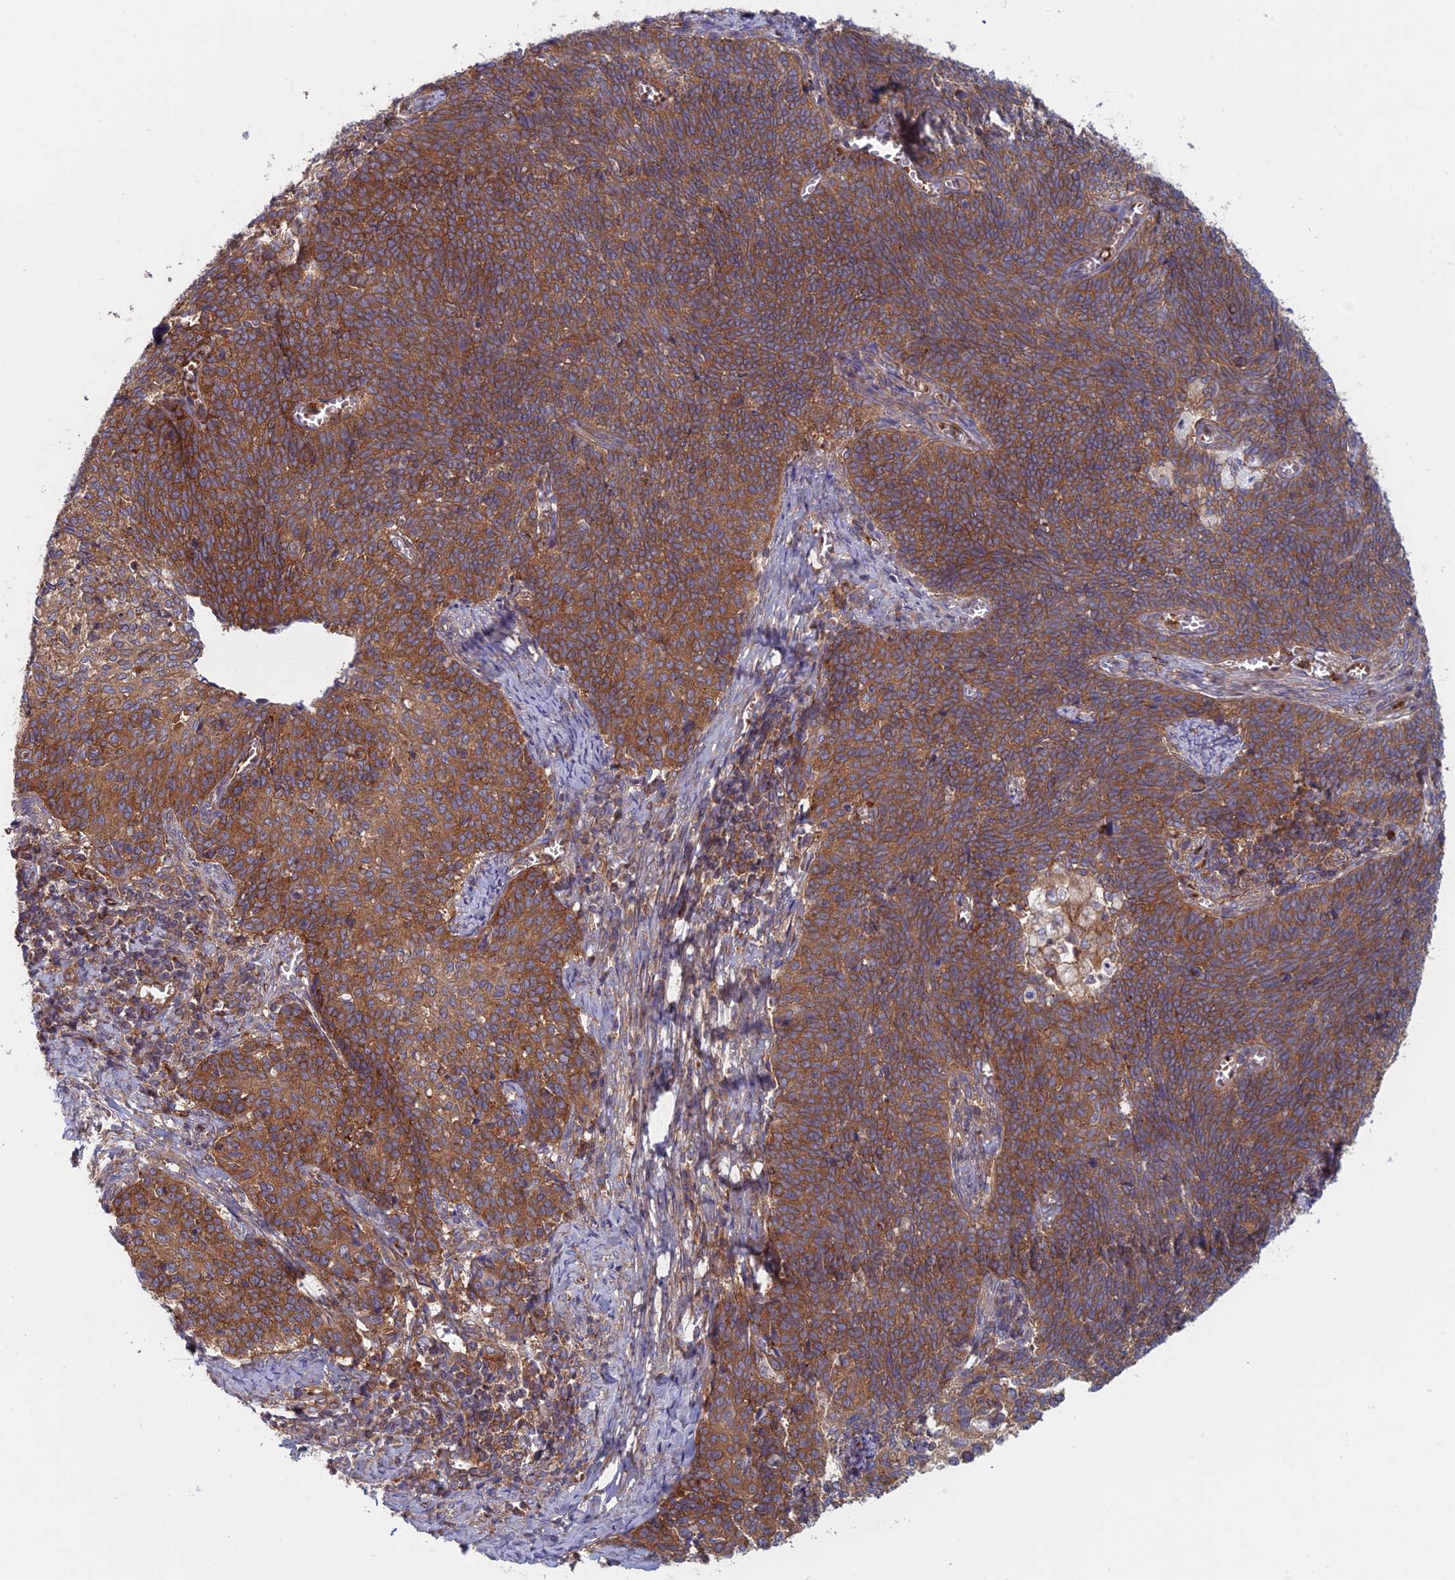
{"staining": {"intensity": "strong", "quantity": ">75%", "location": "cytoplasmic/membranous"}, "tissue": "cervical cancer", "cell_type": "Tumor cells", "image_type": "cancer", "snomed": [{"axis": "morphology", "description": "Squamous cell carcinoma, NOS"}, {"axis": "topography", "description": "Cervix"}], "caption": "Protein staining exhibits strong cytoplasmic/membranous staining in approximately >75% of tumor cells in cervical squamous cell carcinoma. (DAB IHC with brightfield microscopy, high magnification).", "gene": "DNM1L", "patient": {"sex": "female", "age": 39}}